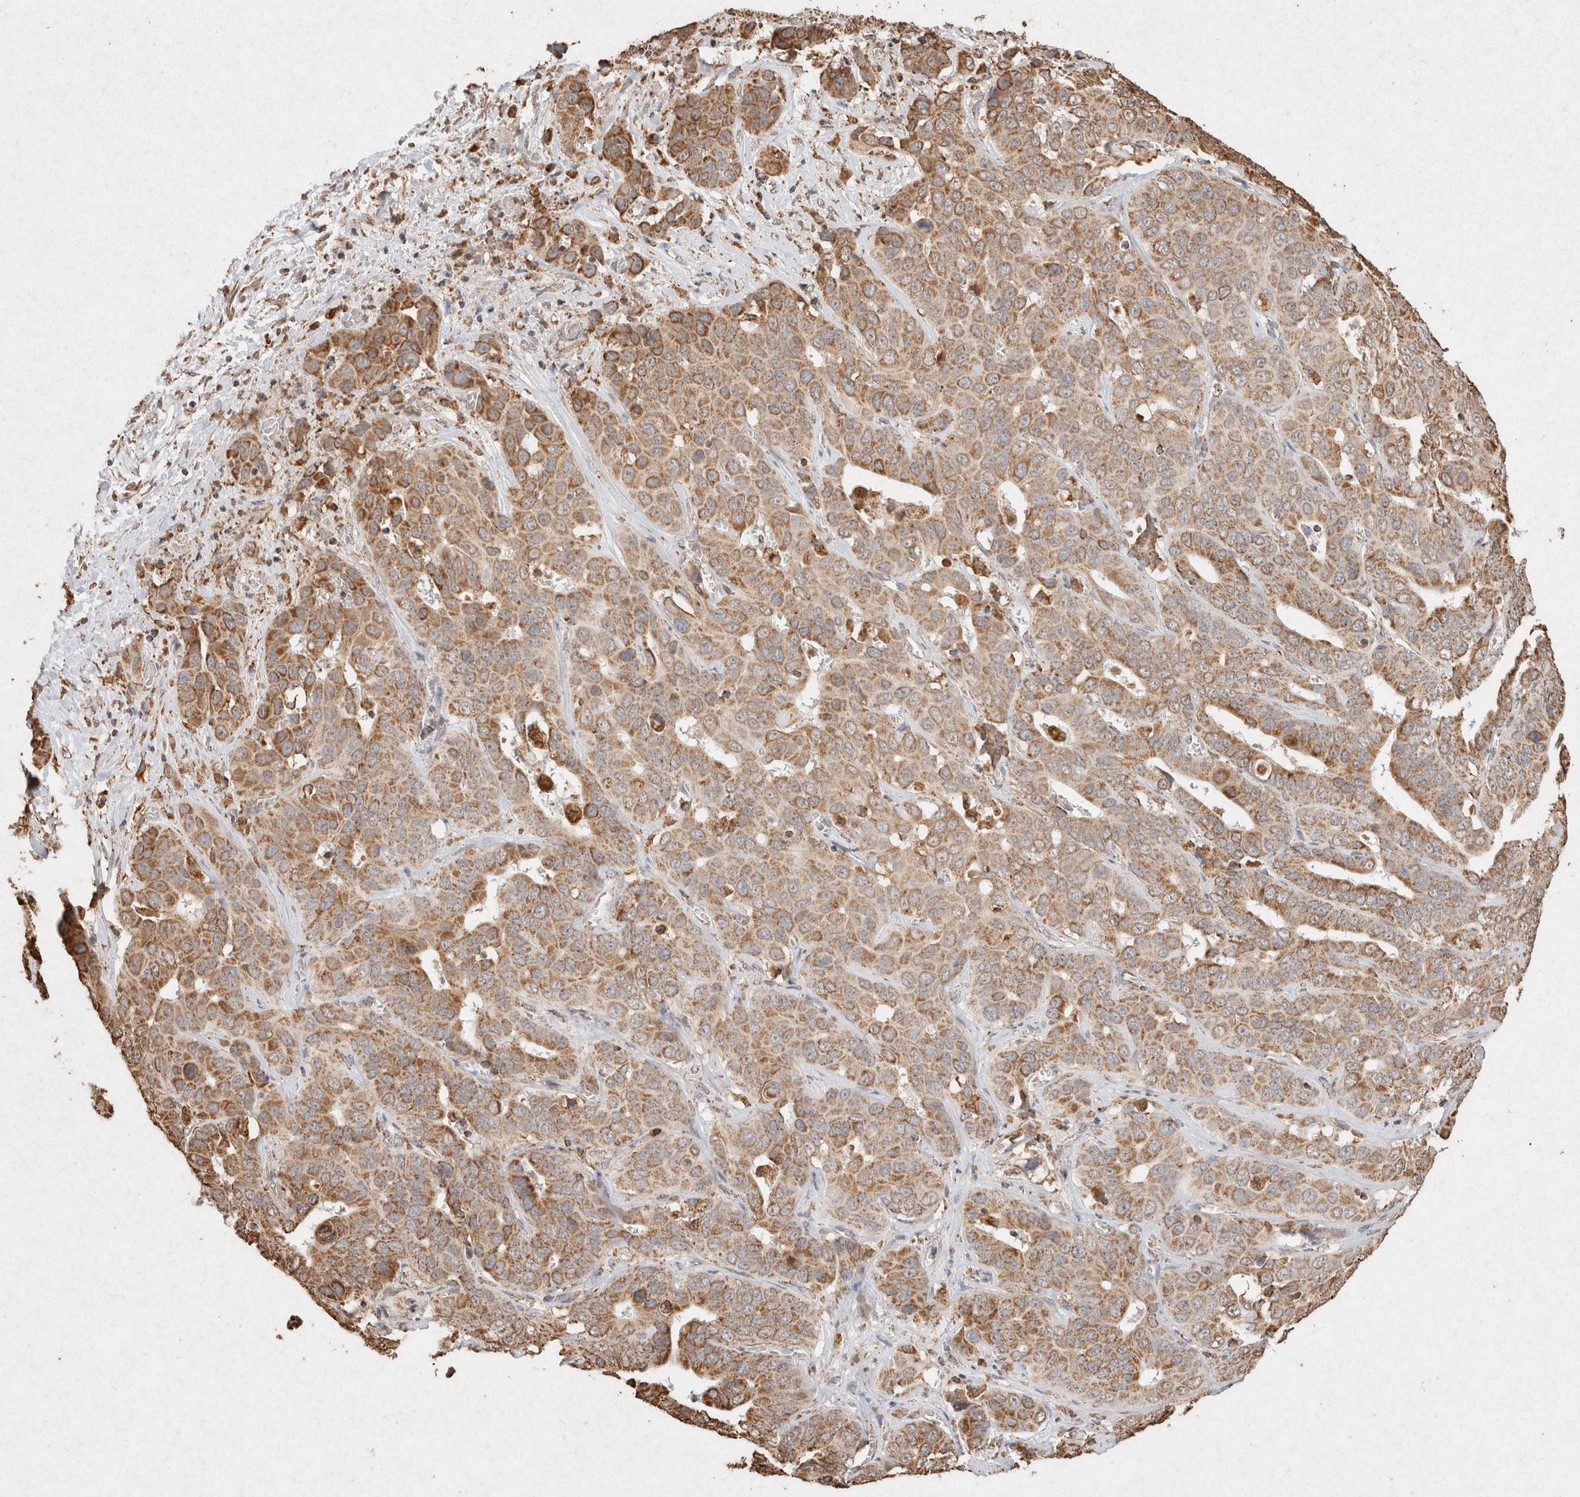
{"staining": {"intensity": "moderate", "quantity": ">75%", "location": "cytoplasmic/membranous"}, "tissue": "liver cancer", "cell_type": "Tumor cells", "image_type": "cancer", "snomed": [{"axis": "morphology", "description": "Cholangiocarcinoma"}, {"axis": "topography", "description": "Liver"}], "caption": "DAB immunohistochemical staining of liver cancer demonstrates moderate cytoplasmic/membranous protein staining in about >75% of tumor cells. The staining was performed using DAB to visualize the protein expression in brown, while the nuclei were stained in blue with hematoxylin (Magnification: 20x).", "gene": "SDC2", "patient": {"sex": "female", "age": 52}}